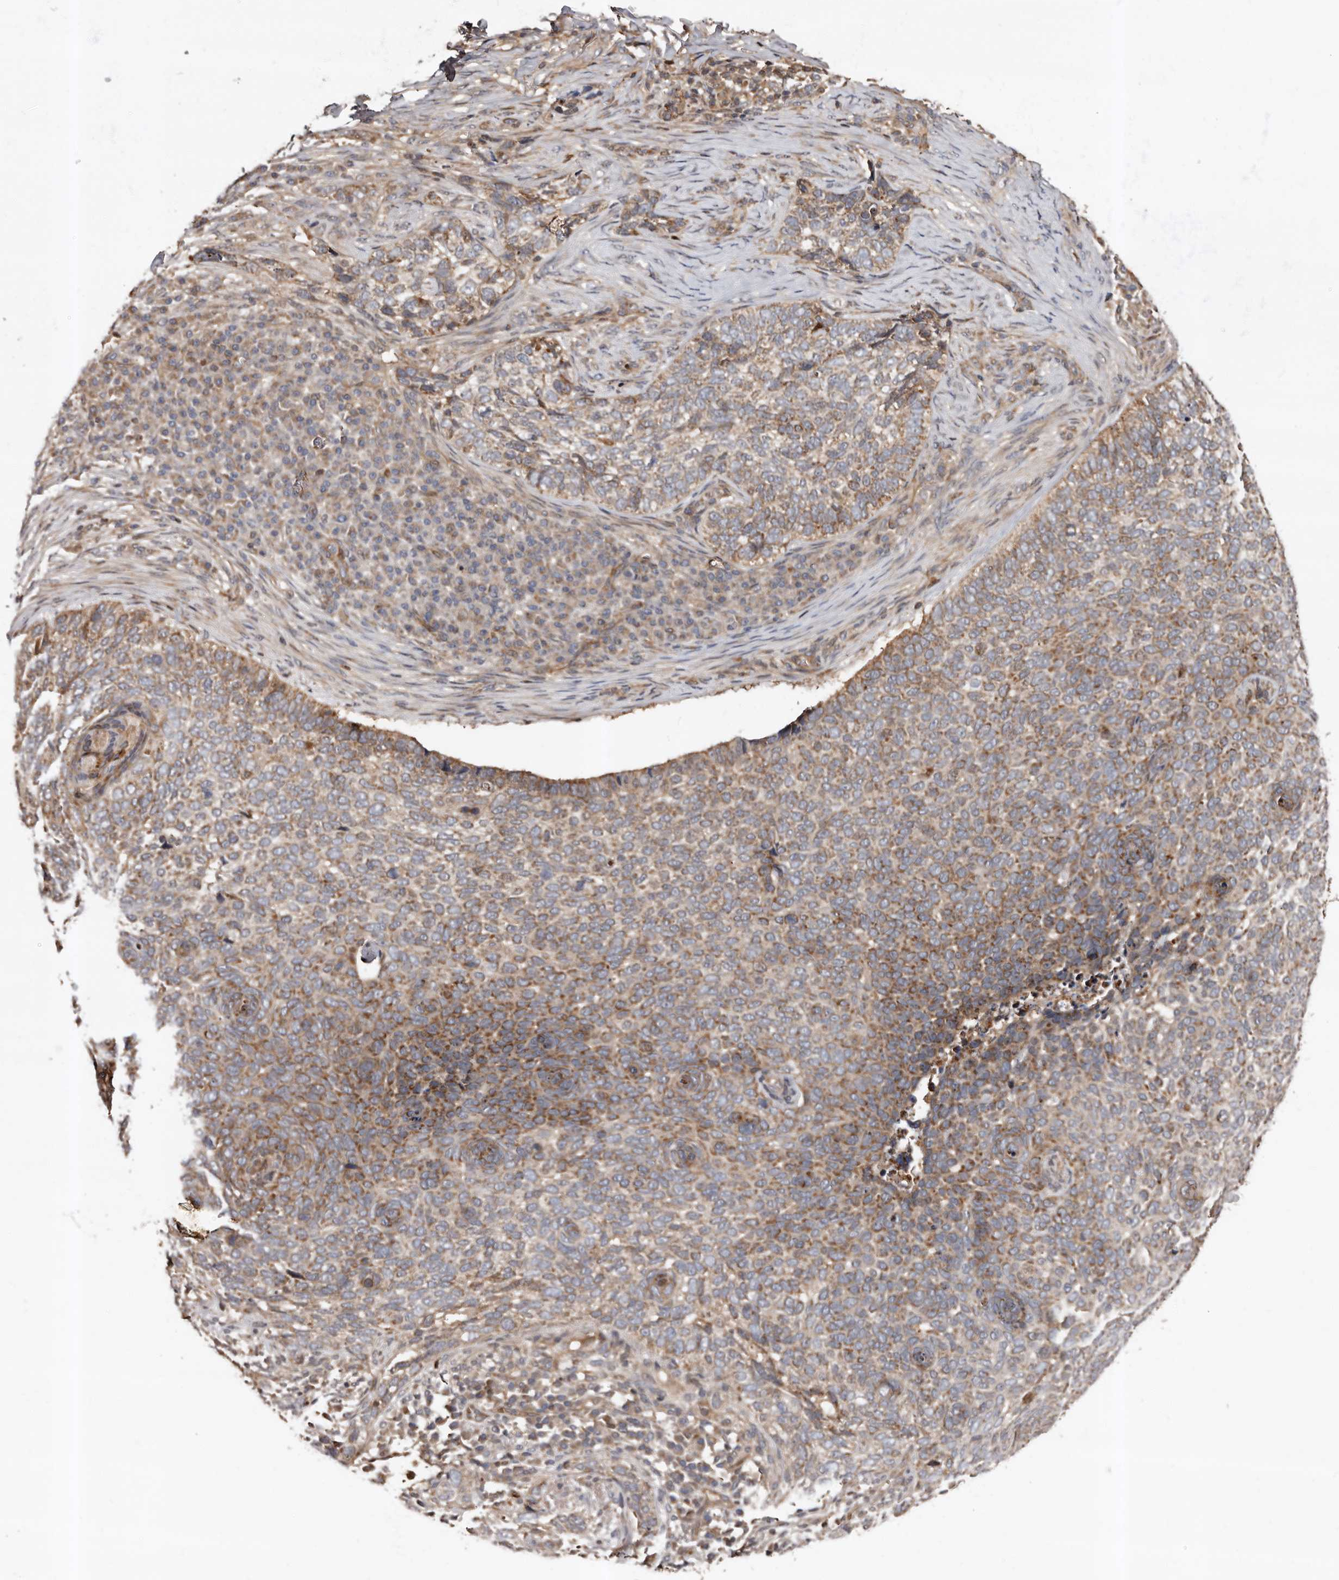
{"staining": {"intensity": "moderate", "quantity": ">75%", "location": "cytoplasmic/membranous"}, "tissue": "skin cancer", "cell_type": "Tumor cells", "image_type": "cancer", "snomed": [{"axis": "morphology", "description": "Basal cell carcinoma"}, {"axis": "topography", "description": "Skin"}], "caption": "DAB immunohistochemical staining of skin basal cell carcinoma exhibits moderate cytoplasmic/membranous protein expression in about >75% of tumor cells.", "gene": "BAX", "patient": {"sex": "female", "age": 64}}